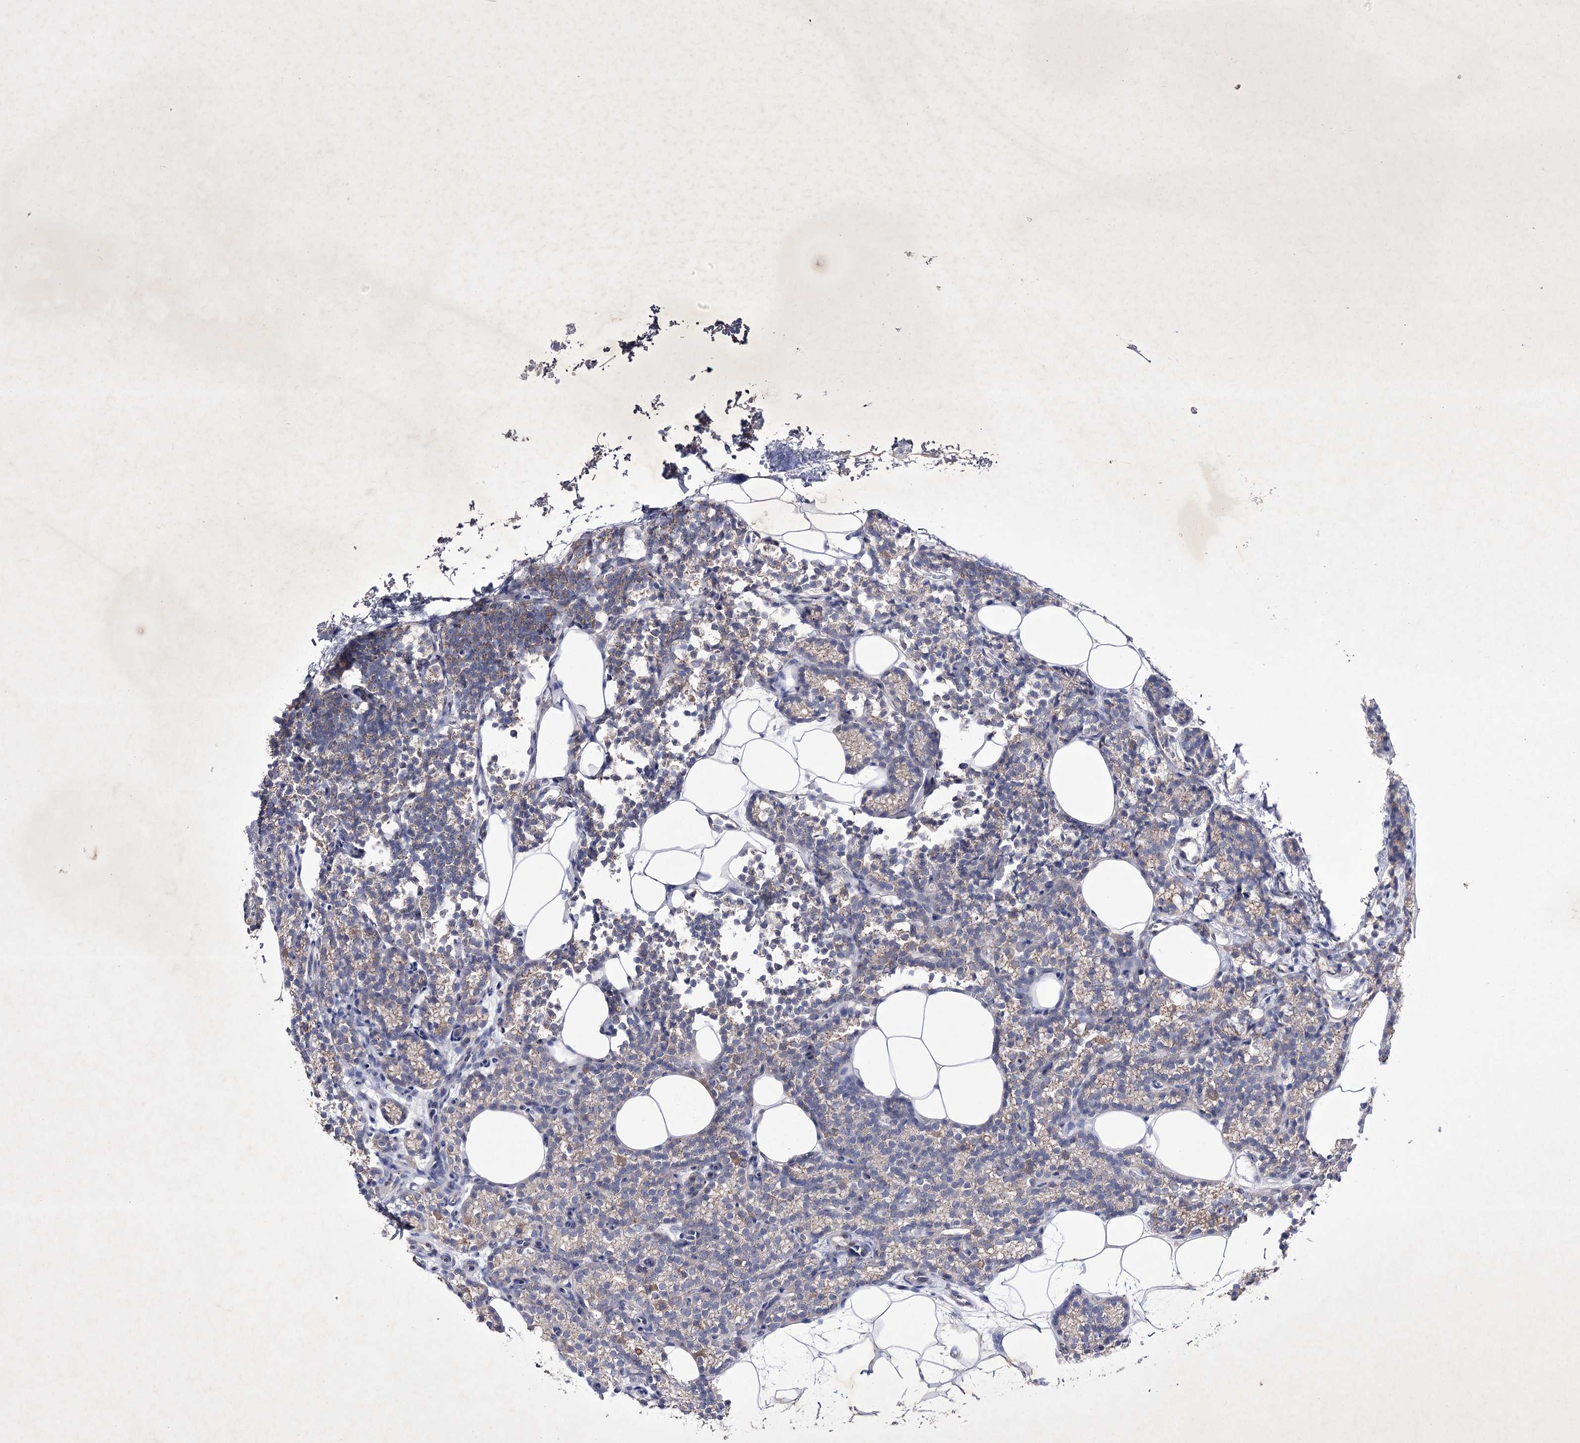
{"staining": {"intensity": "negative", "quantity": "none", "location": "none"}, "tissue": "parathyroid gland", "cell_type": "Glandular cells", "image_type": "normal", "snomed": [{"axis": "morphology", "description": "Normal tissue, NOS"}, {"axis": "topography", "description": "Parathyroid gland"}], "caption": "Glandular cells are negative for protein expression in normal human parathyroid gland. (Stains: DAB (3,3'-diaminobenzidine) immunohistochemistry (IHC) with hematoxylin counter stain, Microscopy: brightfield microscopy at high magnification).", "gene": "COX15", "patient": {"sex": "male", "age": 58}}